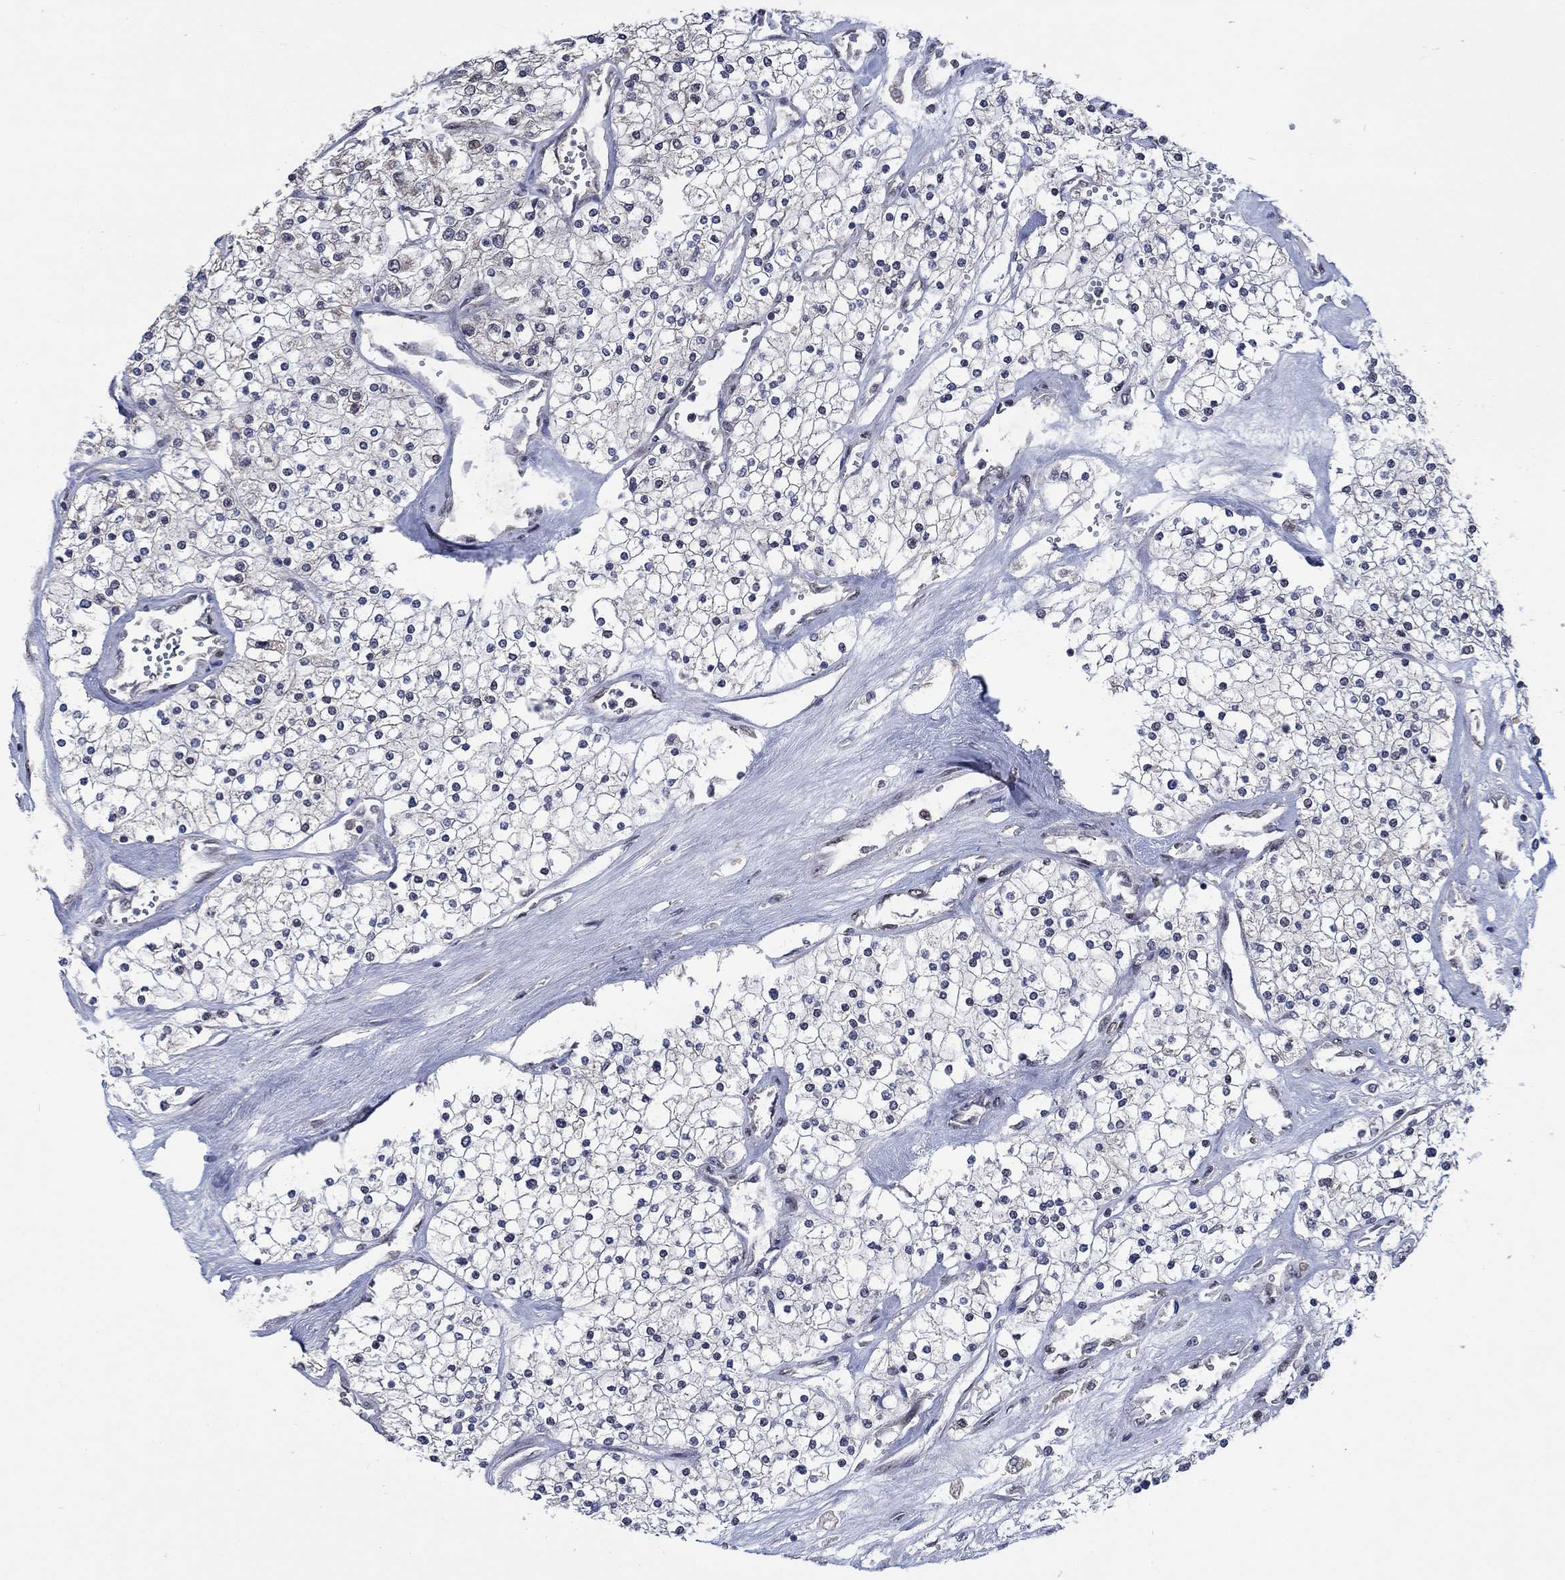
{"staining": {"intensity": "negative", "quantity": "none", "location": "none"}, "tissue": "renal cancer", "cell_type": "Tumor cells", "image_type": "cancer", "snomed": [{"axis": "morphology", "description": "Adenocarcinoma, NOS"}, {"axis": "topography", "description": "Kidney"}], "caption": "An immunohistochemistry (IHC) micrograph of renal cancer is shown. There is no staining in tumor cells of renal cancer.", "gene": "HTN1", "patient": {"sex": "male", "age": 80}}